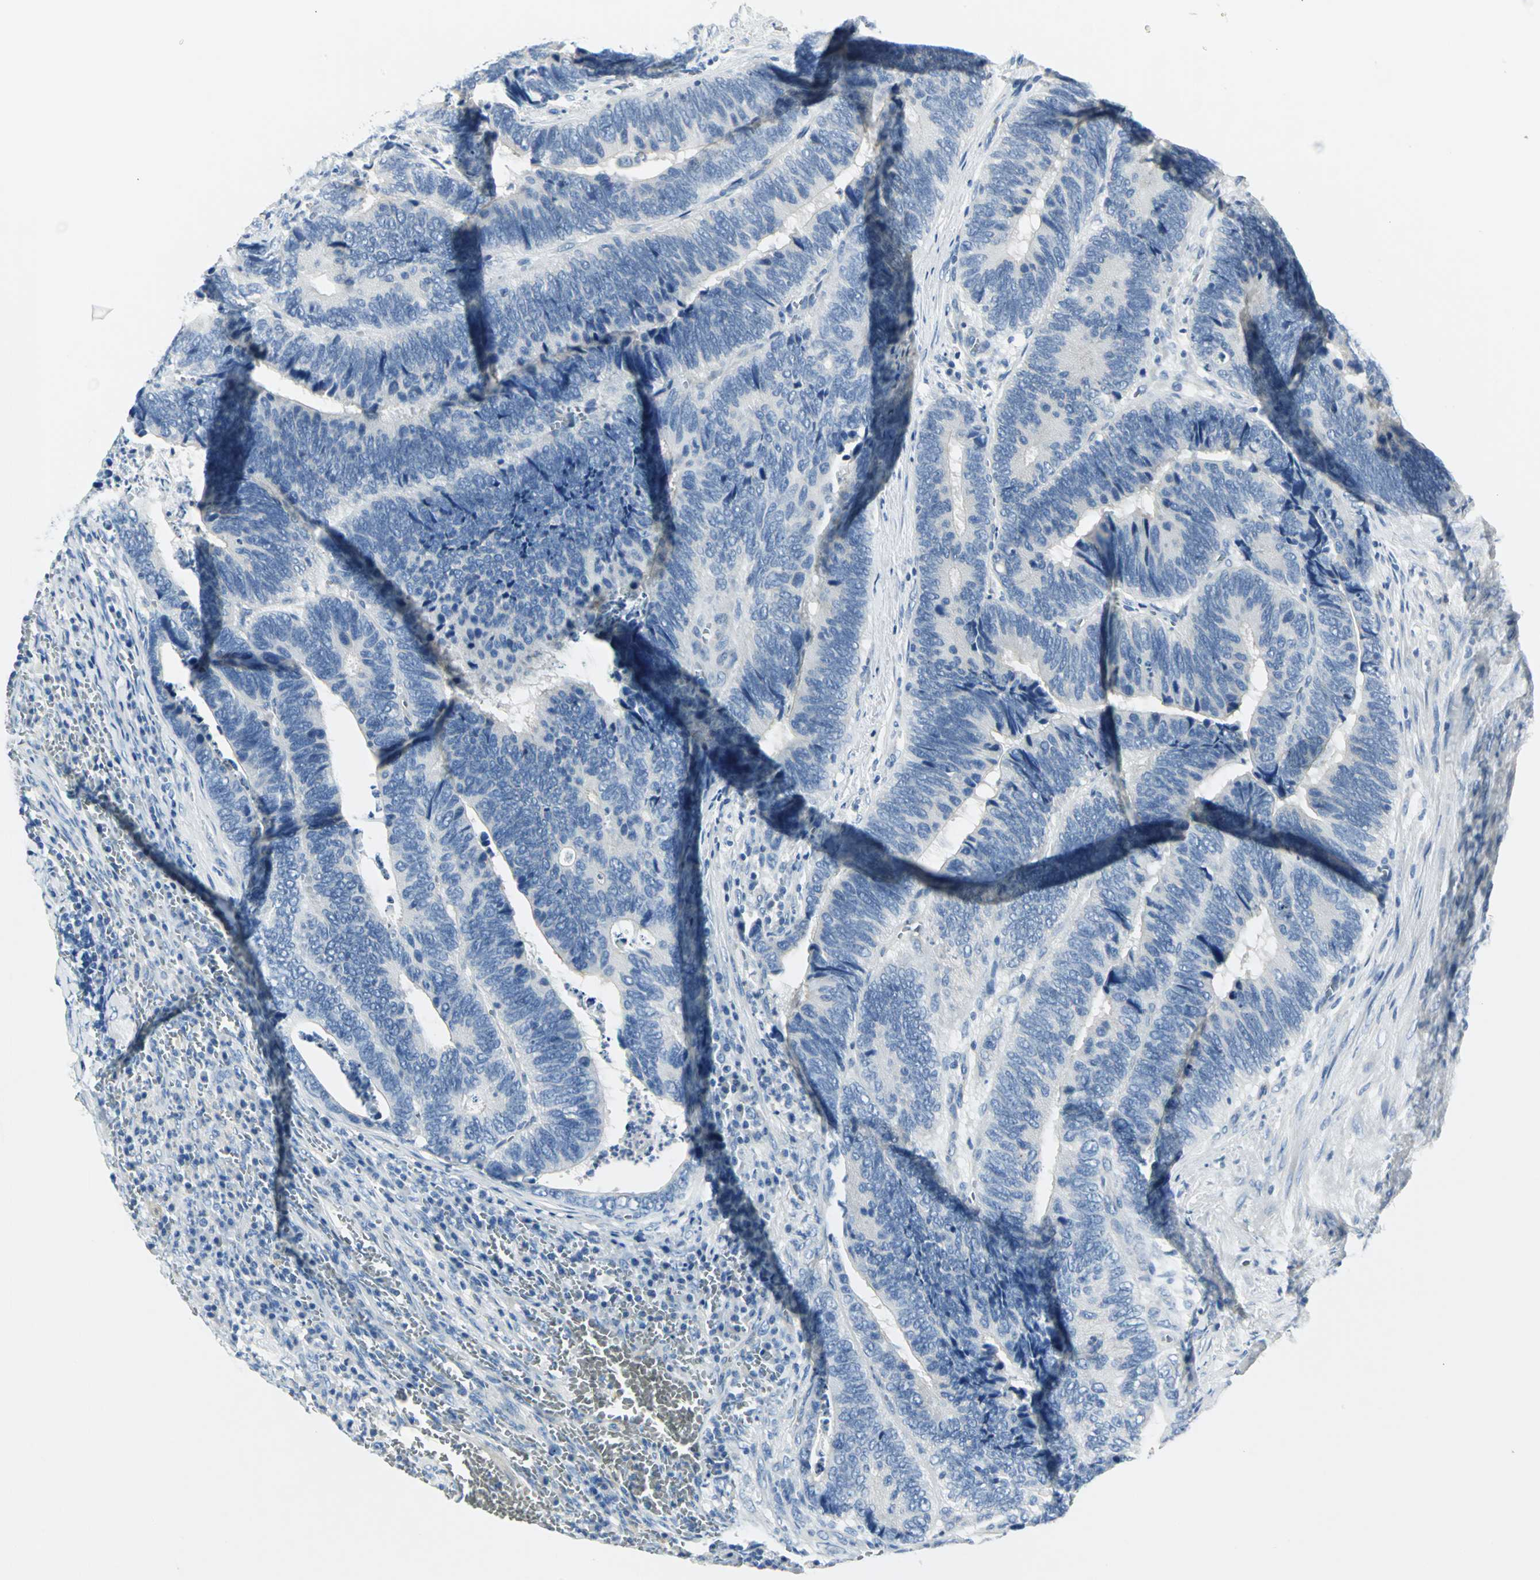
{"staining": {"intensity": "negative", "quantity": "none", "location": "none"}, "tissue": "colorectal cancer", "cell_type": "Tumor cells", "image_type": "cancer", "snomed": [{"axis": "morphology", "description": "Adenocarcinoma, NOS"}, {"axis": "topography", "description": "Colon"}], "caption": "The photomicrograph demonstrates no staining of tumor cells in colorectal cancer.", "gene": "RIPOR1", "patient": {"sex": "male", "age": 72}}